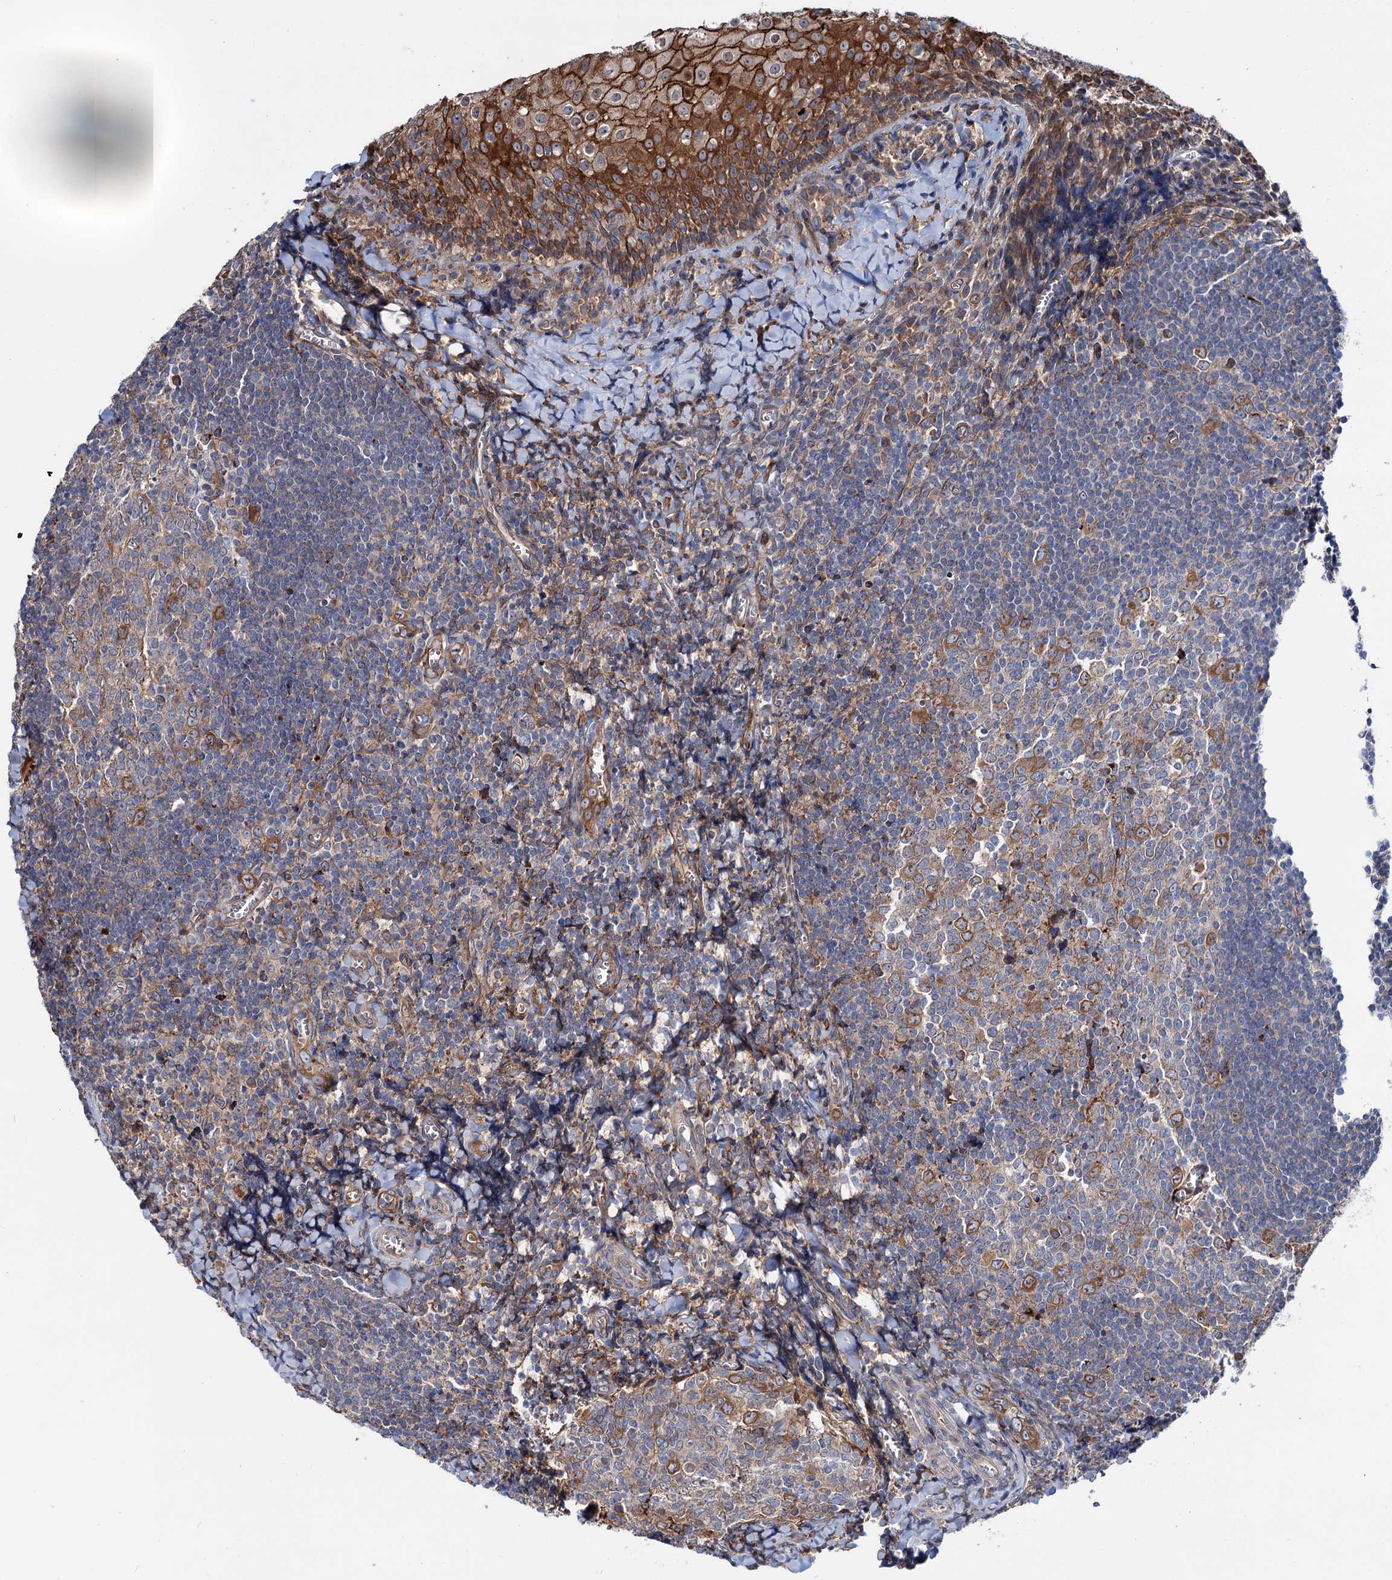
{"staining": {"intensity": "moderate", "quantity": "<25%", "location": "cytoplasmic/membranous"}, "tissue": "tonsil", "cell_type": "Germinal center cells", "image_type": "normal", "snomed": [{"axis": "morphology", "description": "Normal tissue, NOS"}, {"axis": "topography", "description": "Tonsil"}], "caption": "Immunohistochemistry (IHC) image of normal tonsil: human tonsil stained using immunohistochemistry (IHC) demonstrates low levels of moderate protein expression localized specifically in the cytoplasmic/membranous of germinal center cells, appearing as a cytoplasmic/membranous brown color.", "gene": "PTDSS2", "patient": {"sex": "male", "age": 27}}